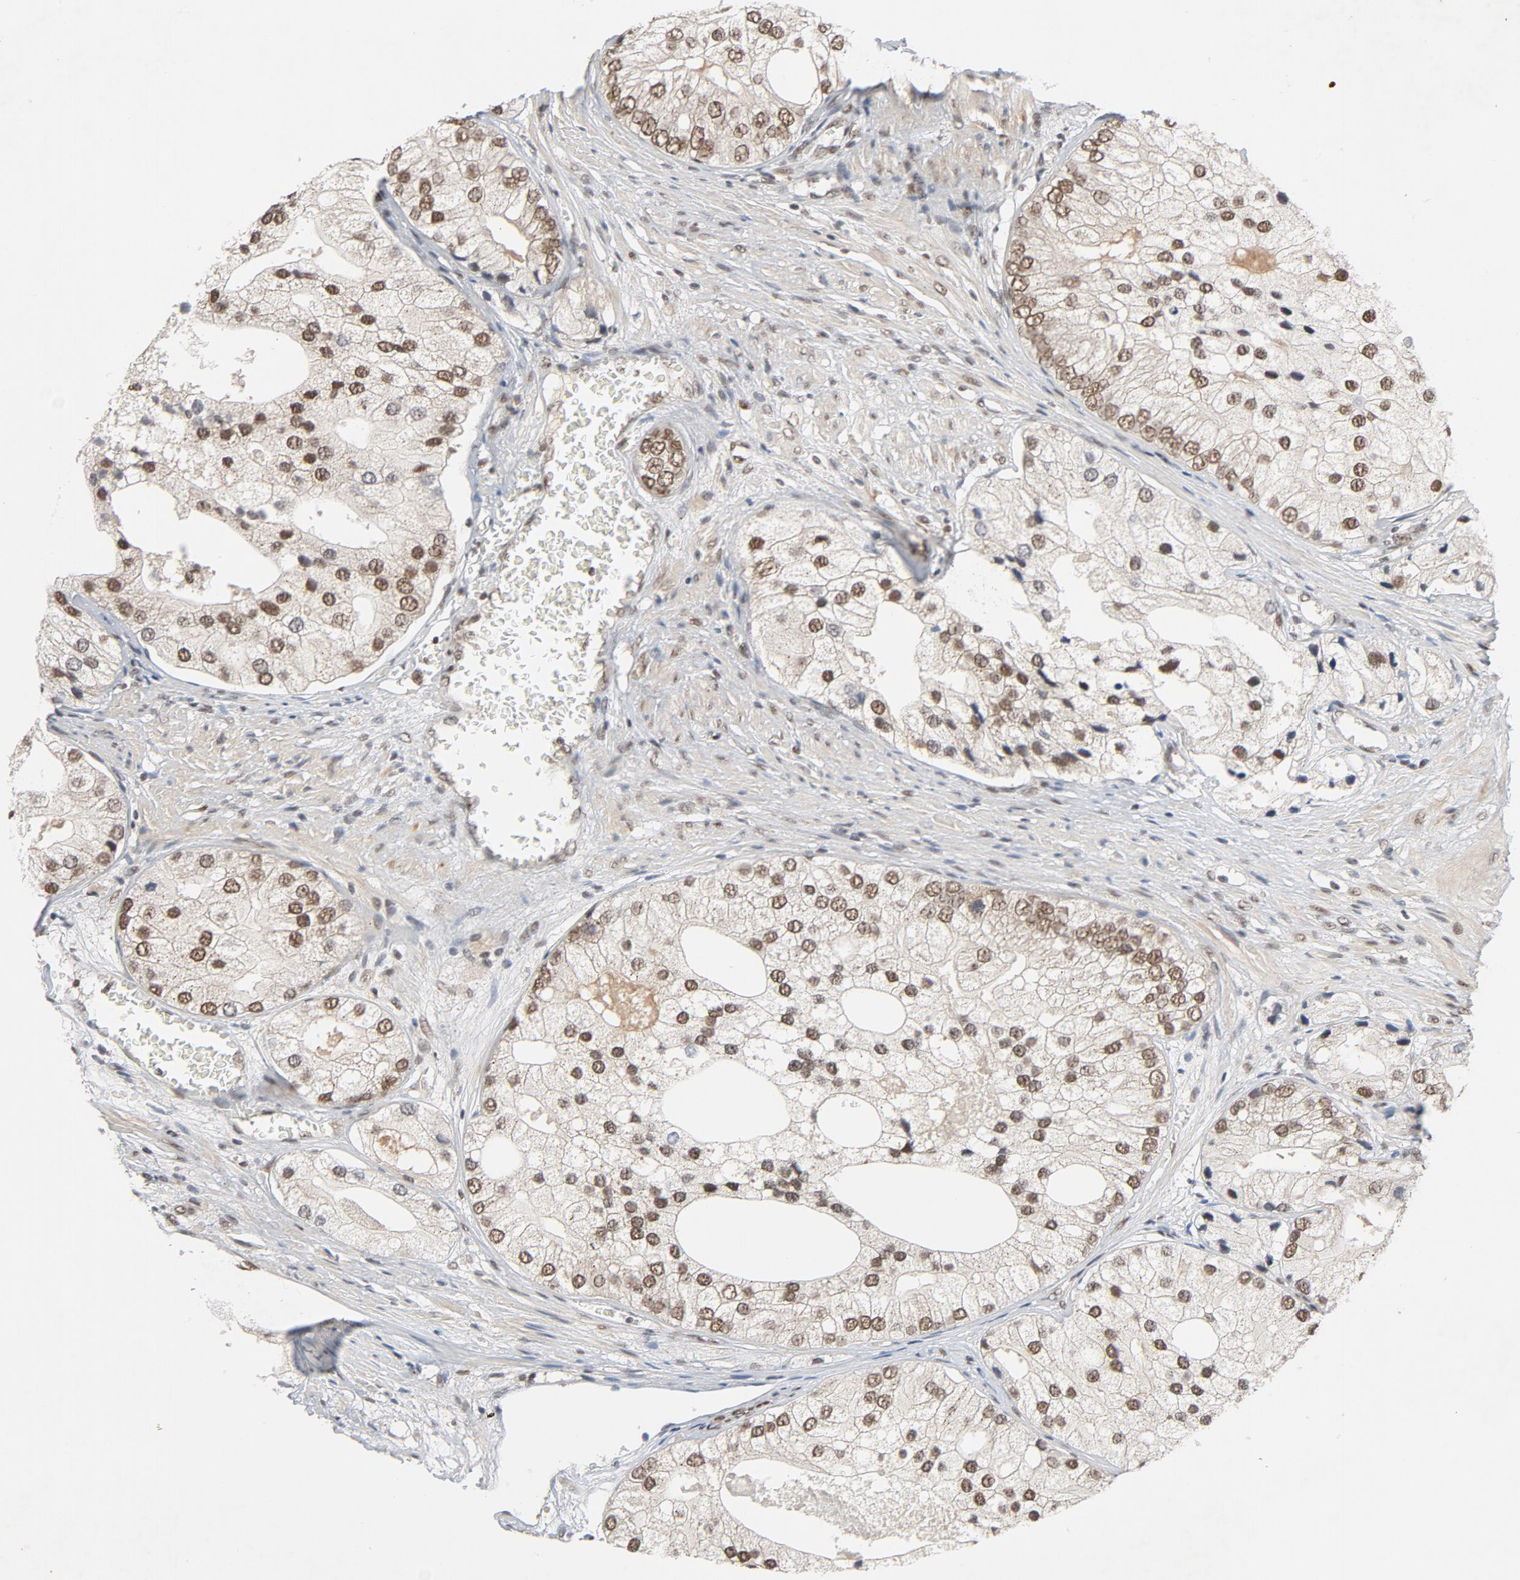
{"staining": {"intensity": "moderate", "quantity": ">75%", "location": "nuclear"}, "tissue": "prostate cancer", "cell_type": "Tumor cells", "image_type": "cancer", "snomed": [{"axis": "morphology", "description": "Adenocarcinoma, Low grade"}, {"axis": "topography", "description": "Prostate"}], "caption": "Brown immunohistochemical staining in prostate adenocarcinoma (low-grade) shows moderate nuclear positivity in about >75% of tumor cells. Nuclei are stained in blue.", "gene": "SMARCD1", "patient": {"sex": "male", "age": 69}}